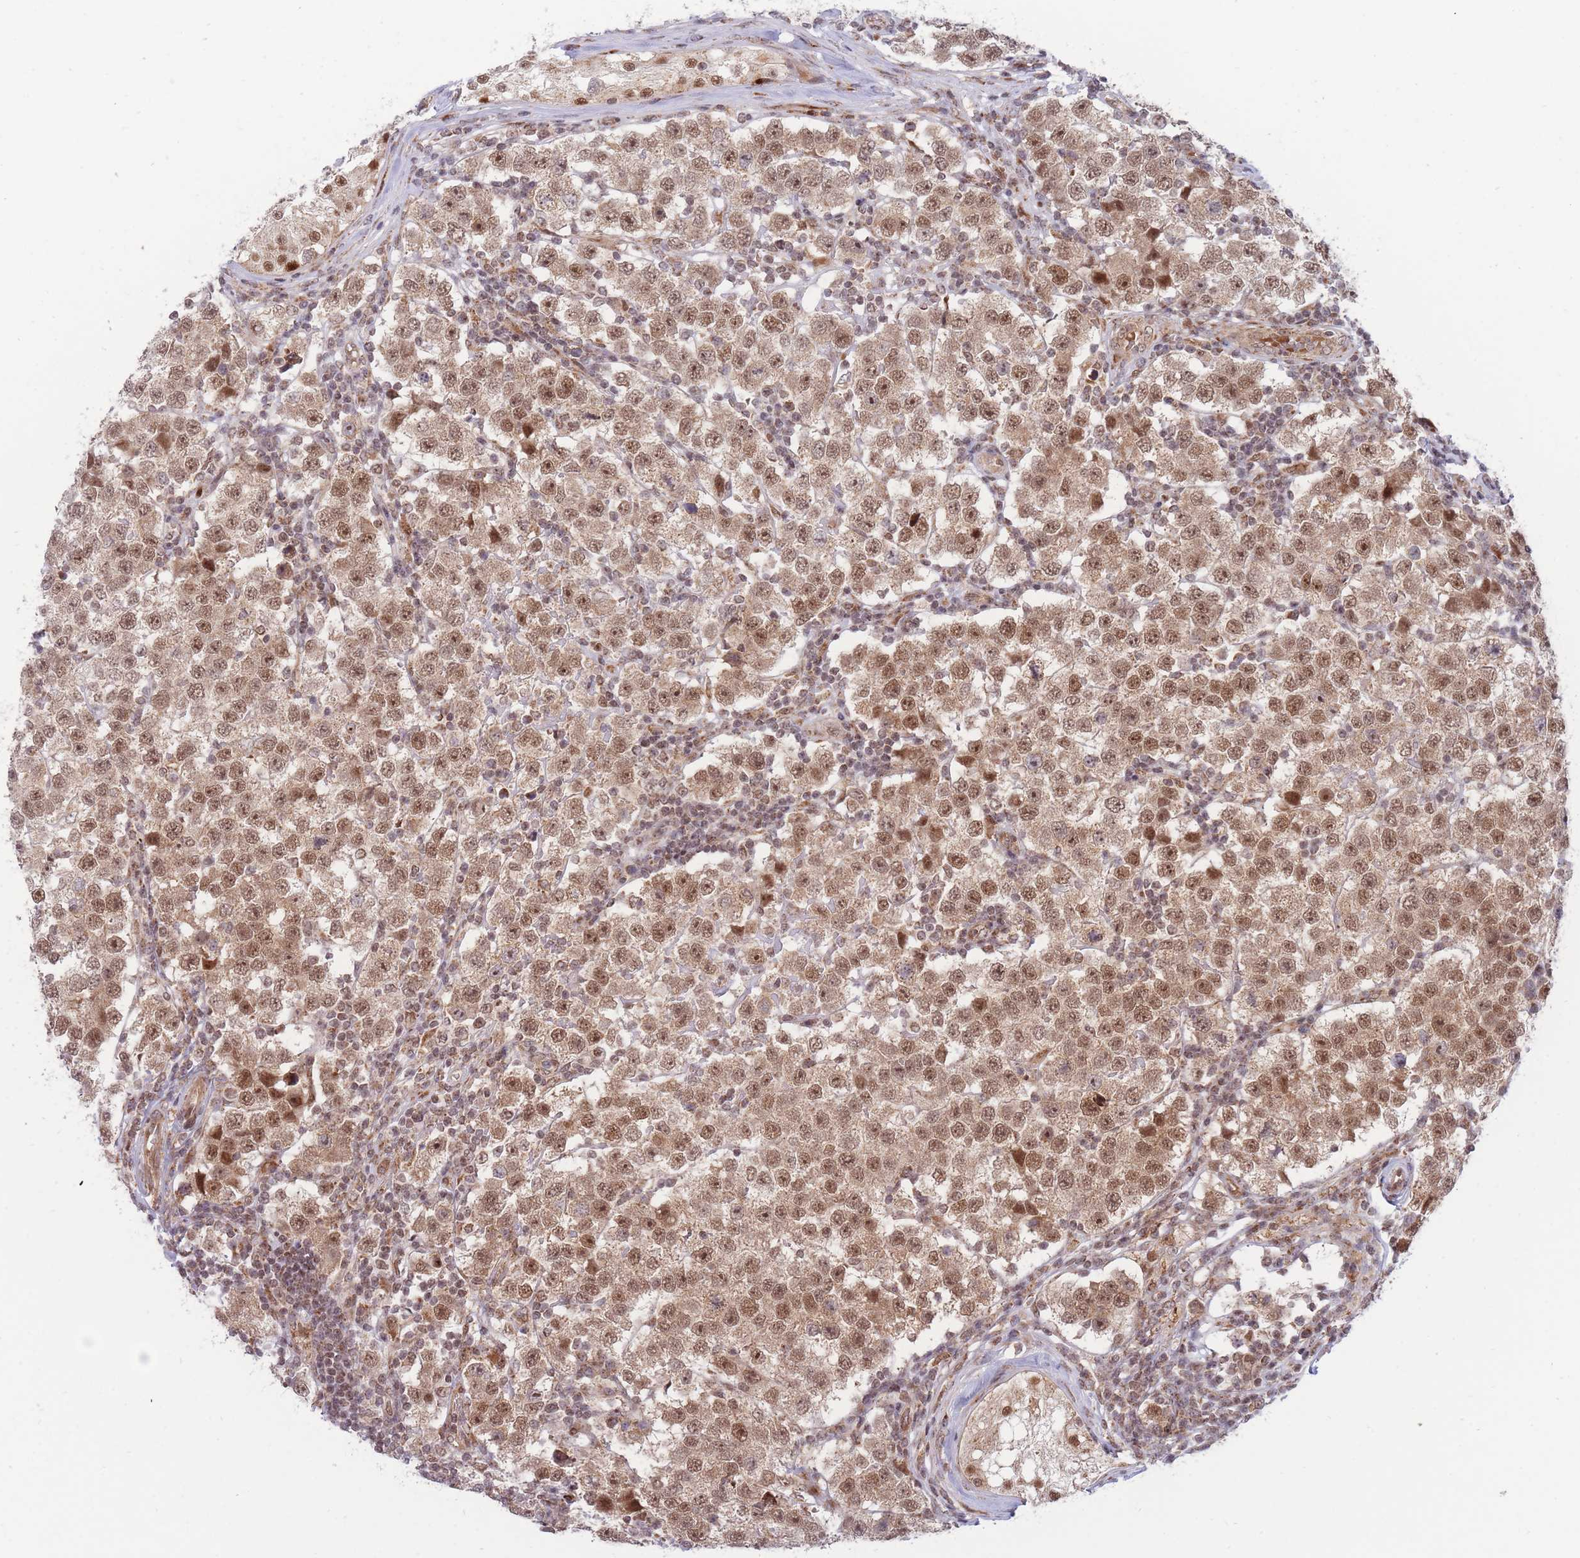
{"staining": {"intensity": "moderate", "quantity": ">75%", "location": "nuclear"}, "tissue": "testis cancer", "cell_type": "Tumor cells", "image_type": "cancer", "snomed": [{"axis": "morphology", "description": "Seminoma, NOS"}, {"axis": "topography", "description": "Testis"}], "caption": "Immunohistochemistry (IHC) (DAB) staining of testis cancer demonstrates moderate nuclear protein staining in approximately >75% of tumor cells. (DAB (3,3'-diaminobenzidine) IHC, brown staining for protein, blue staining for nuclei).", "gene": "BOD1L1", "patient": {"sex": "male", "age": 34}}